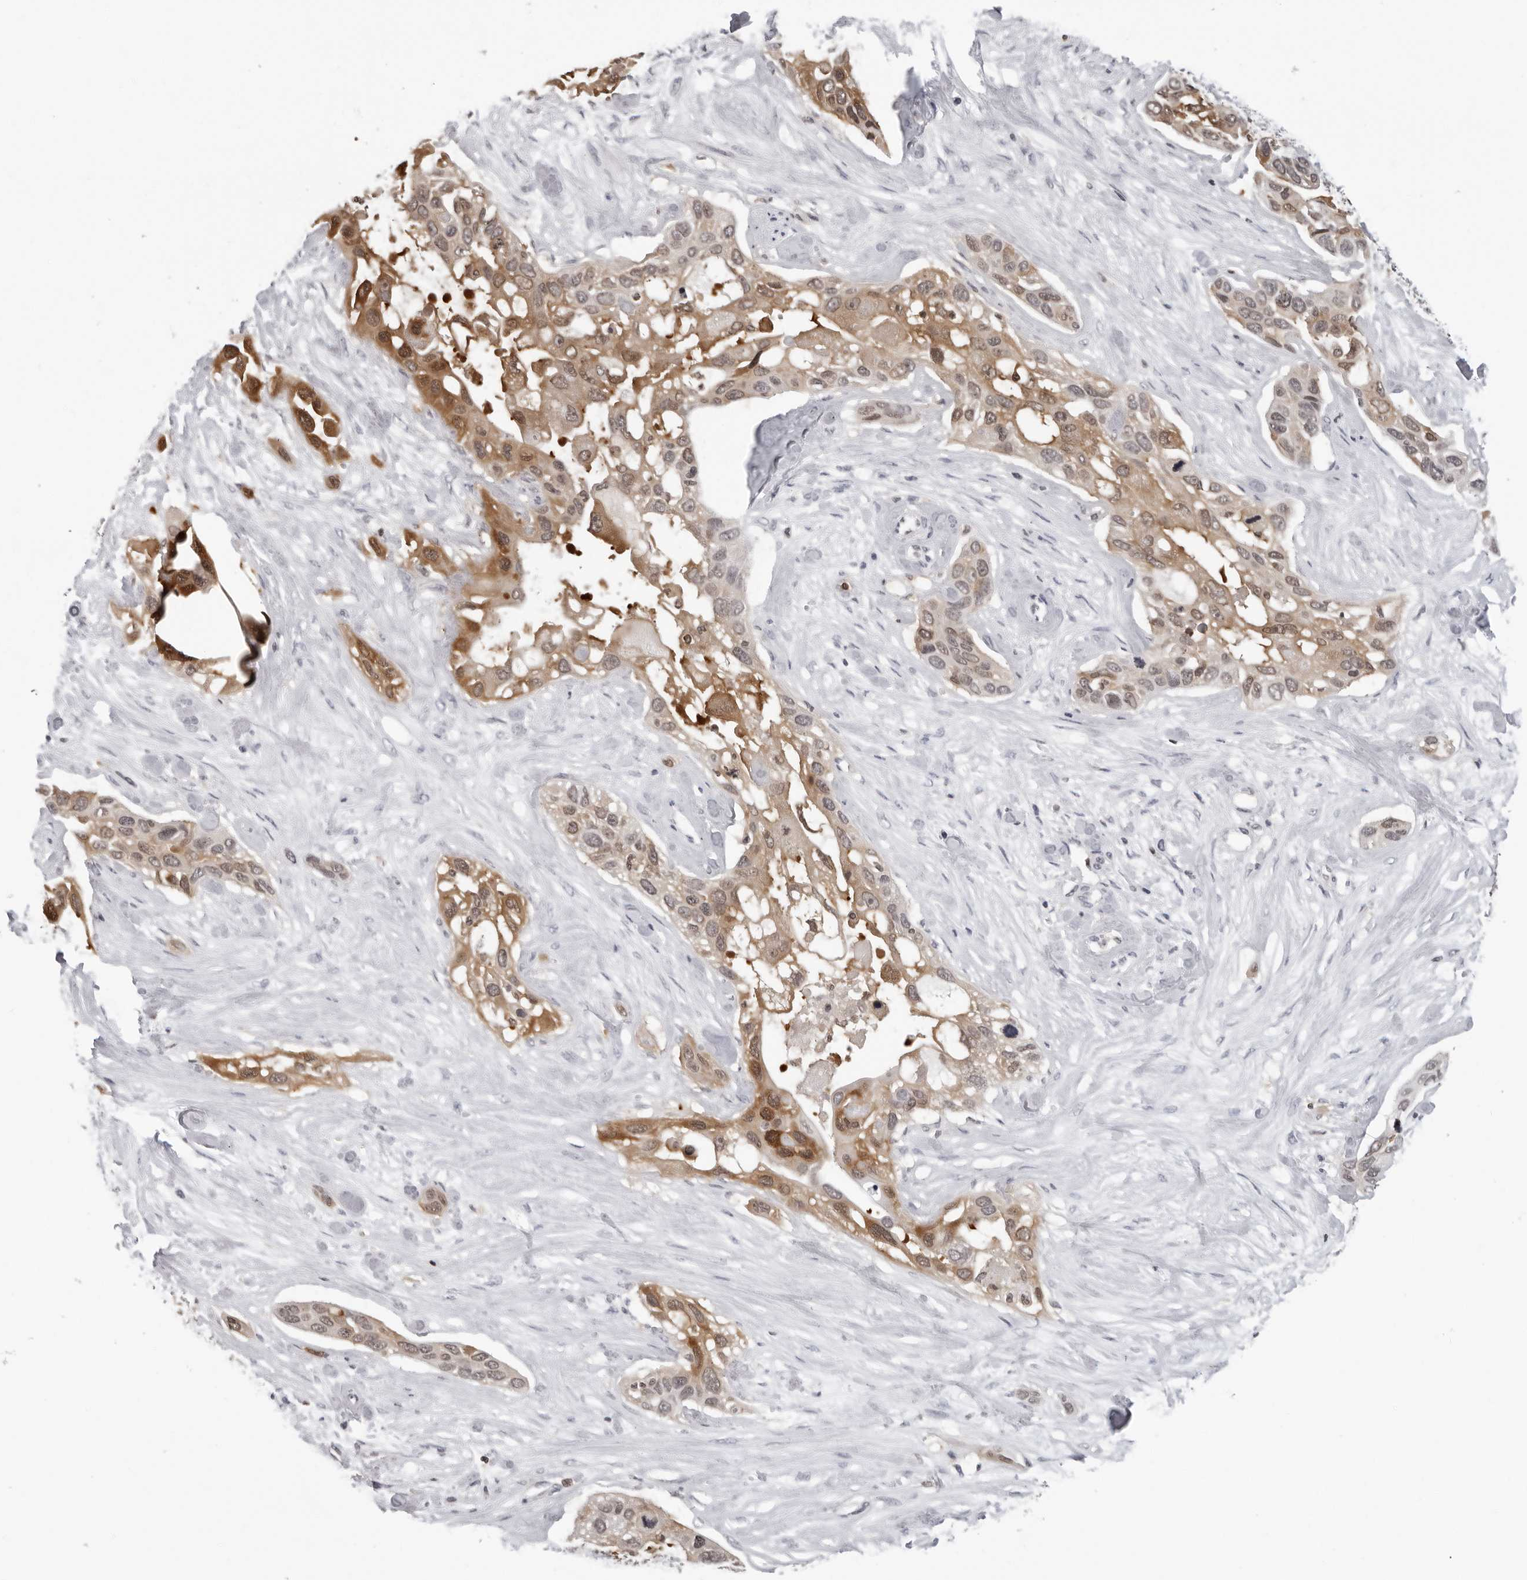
{"staining": {"intensity": "moderate", "quantity": ">75%", "location": "cytoplasmic/membranous,nuclear"}, "tissue": "pancreatic cancer", "cell_type": "Tumor cells", "image_type": "cancer", "snomed": [{"axis": "morphology", "description": "Adenocarcinoma, NOS"}, {"axis": "topography", "description": "Pancreas"}], "caption": "Pancreatic adenocarcinoma was stained to show a protein in brown. There is medium levels of moderate cytoplasmic/membranous and nuclear expression in about >75% of tumor cells.", "gene": "HSPH1", "patient": {"sex": "female", "age": 60}}